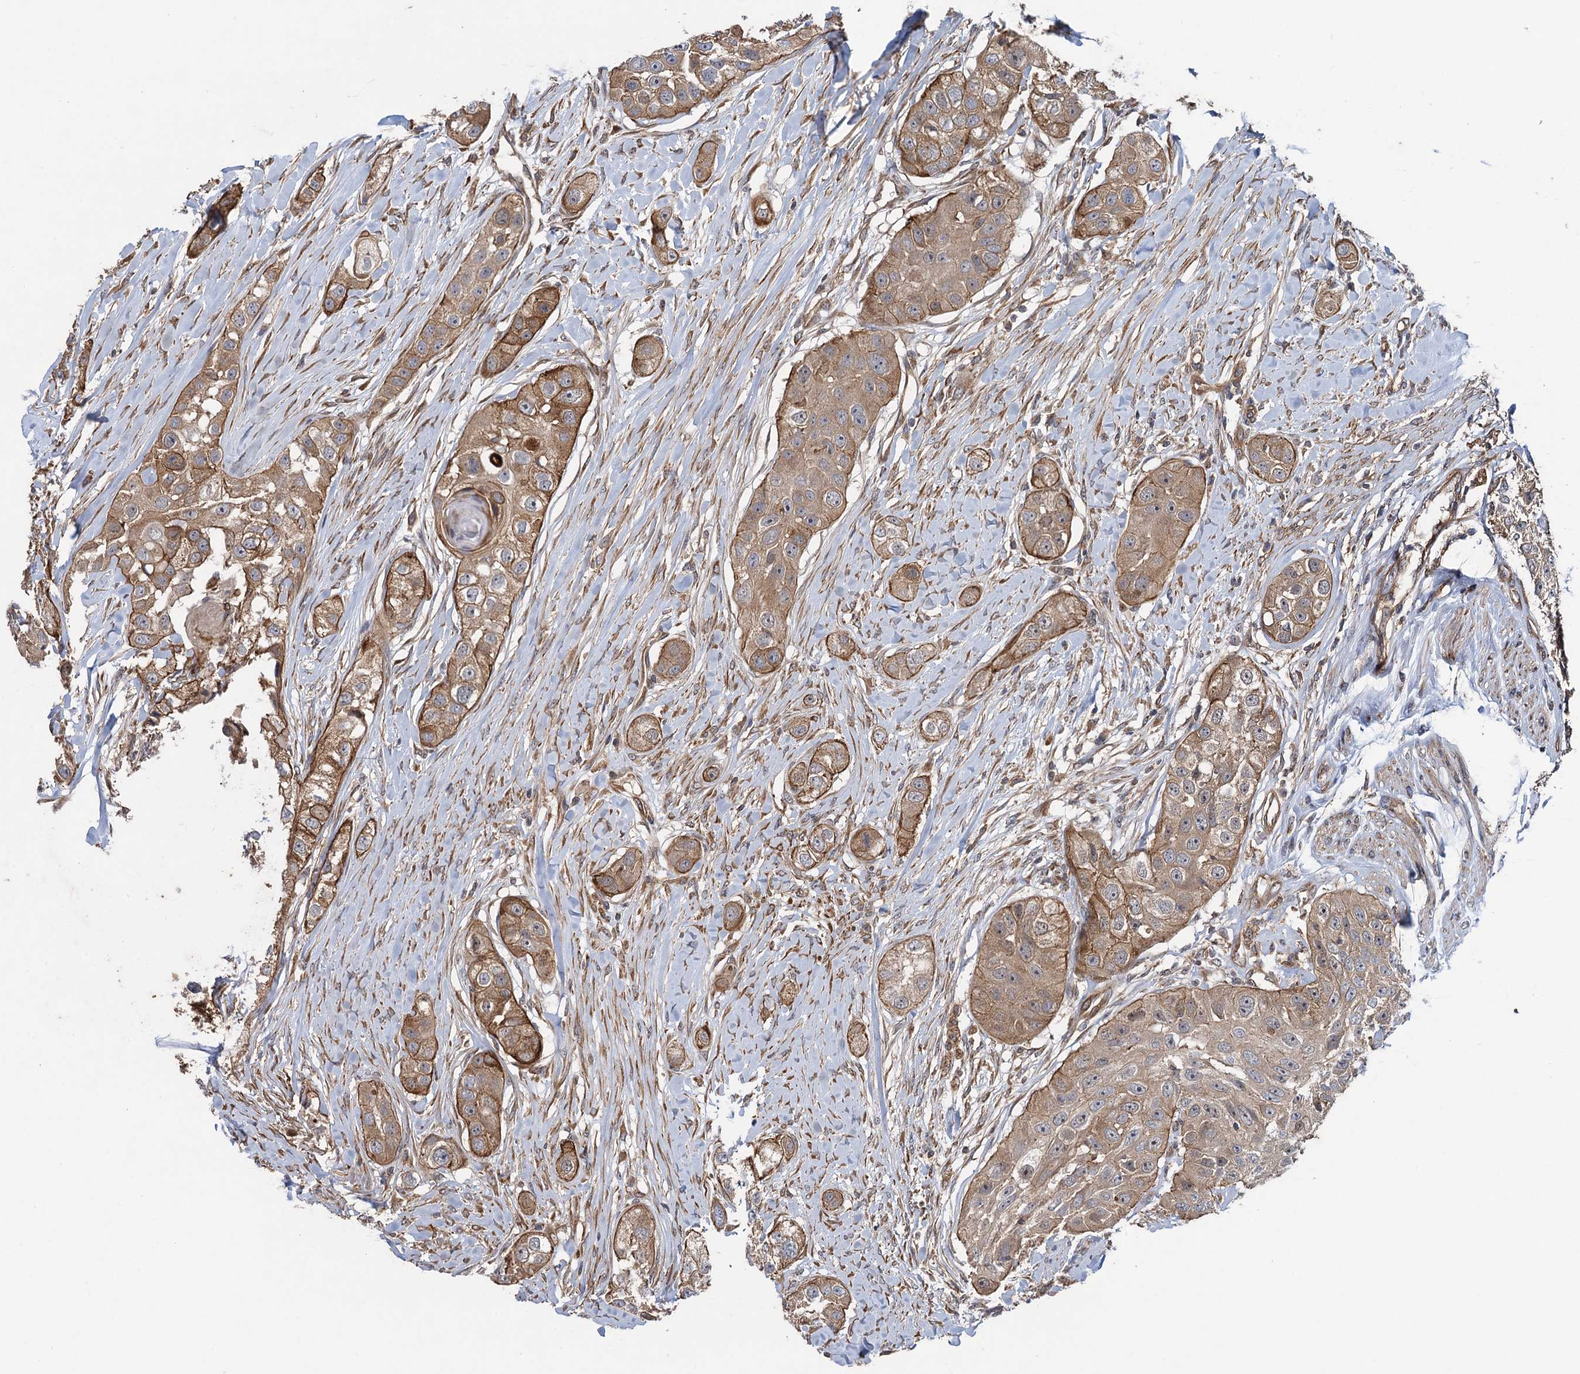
{"staining": {"intensity": "moderate", "quantity": ">75%", "location": "cytoplasmic/membranous"}, "tissue": "head and neck cancer", "cell_type": "Tumor cells", "image_type": "cancer", "snomed": [{"axis": "morphology", "description": "Normal tissue, NOS"}, {"axis": "morphology", "description": "Squamous cell carcinoma, NOS"}, {"axis": "topography", "description": "Skeletal muscle"}, {"axis": "topography", "description": "Head-Neck"}], "caption": "This is a histology image of immunohistochemistry (IHC) staining of head and neck cancer, which shows moderate staining in the cytoplasmic/membranous of tumor cells.", "gene": "HAUS1", "patient": {"sex": "male", "age": 51}}